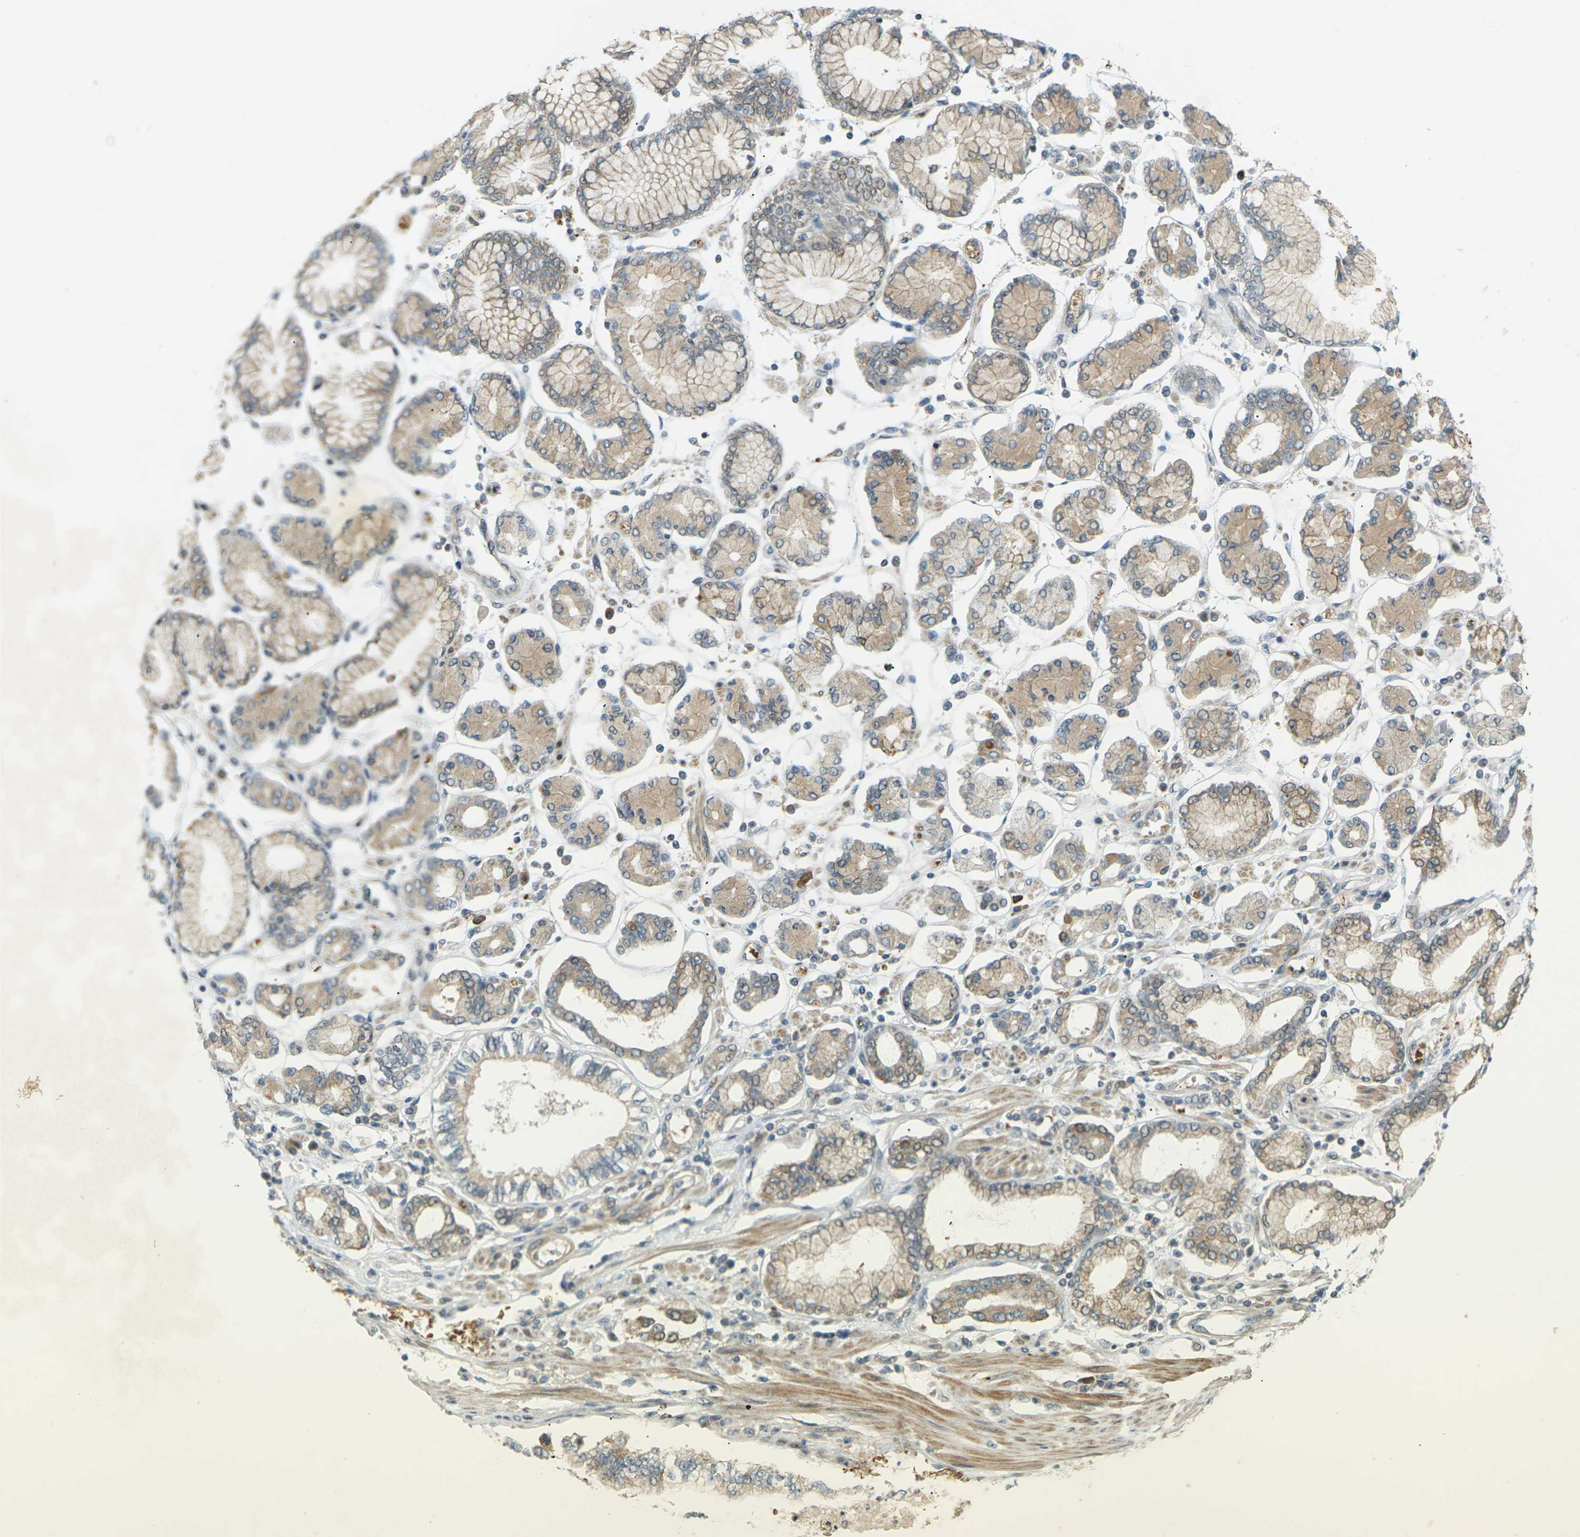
{"staining": {"intensity": "weak", "quantity": ">75%", "location": "cytoplasmic/membranous"}, "tissue": "stomach cancer", "cell_type": "Tumor cells", "image_type": "cancer", "snomed": [{"axis": "morphology", "description": "Adenocarcinoma, NOS"}, {"axis": "topography", "description": "Stomach"}], "caption": "Weak cytoplasmic/membranous staining is present in approximately >75% of tumor cells in adenocarcinoma (stomach).", "gene": "SOCS6", "patient": {"sex": "male", "age": 76}}